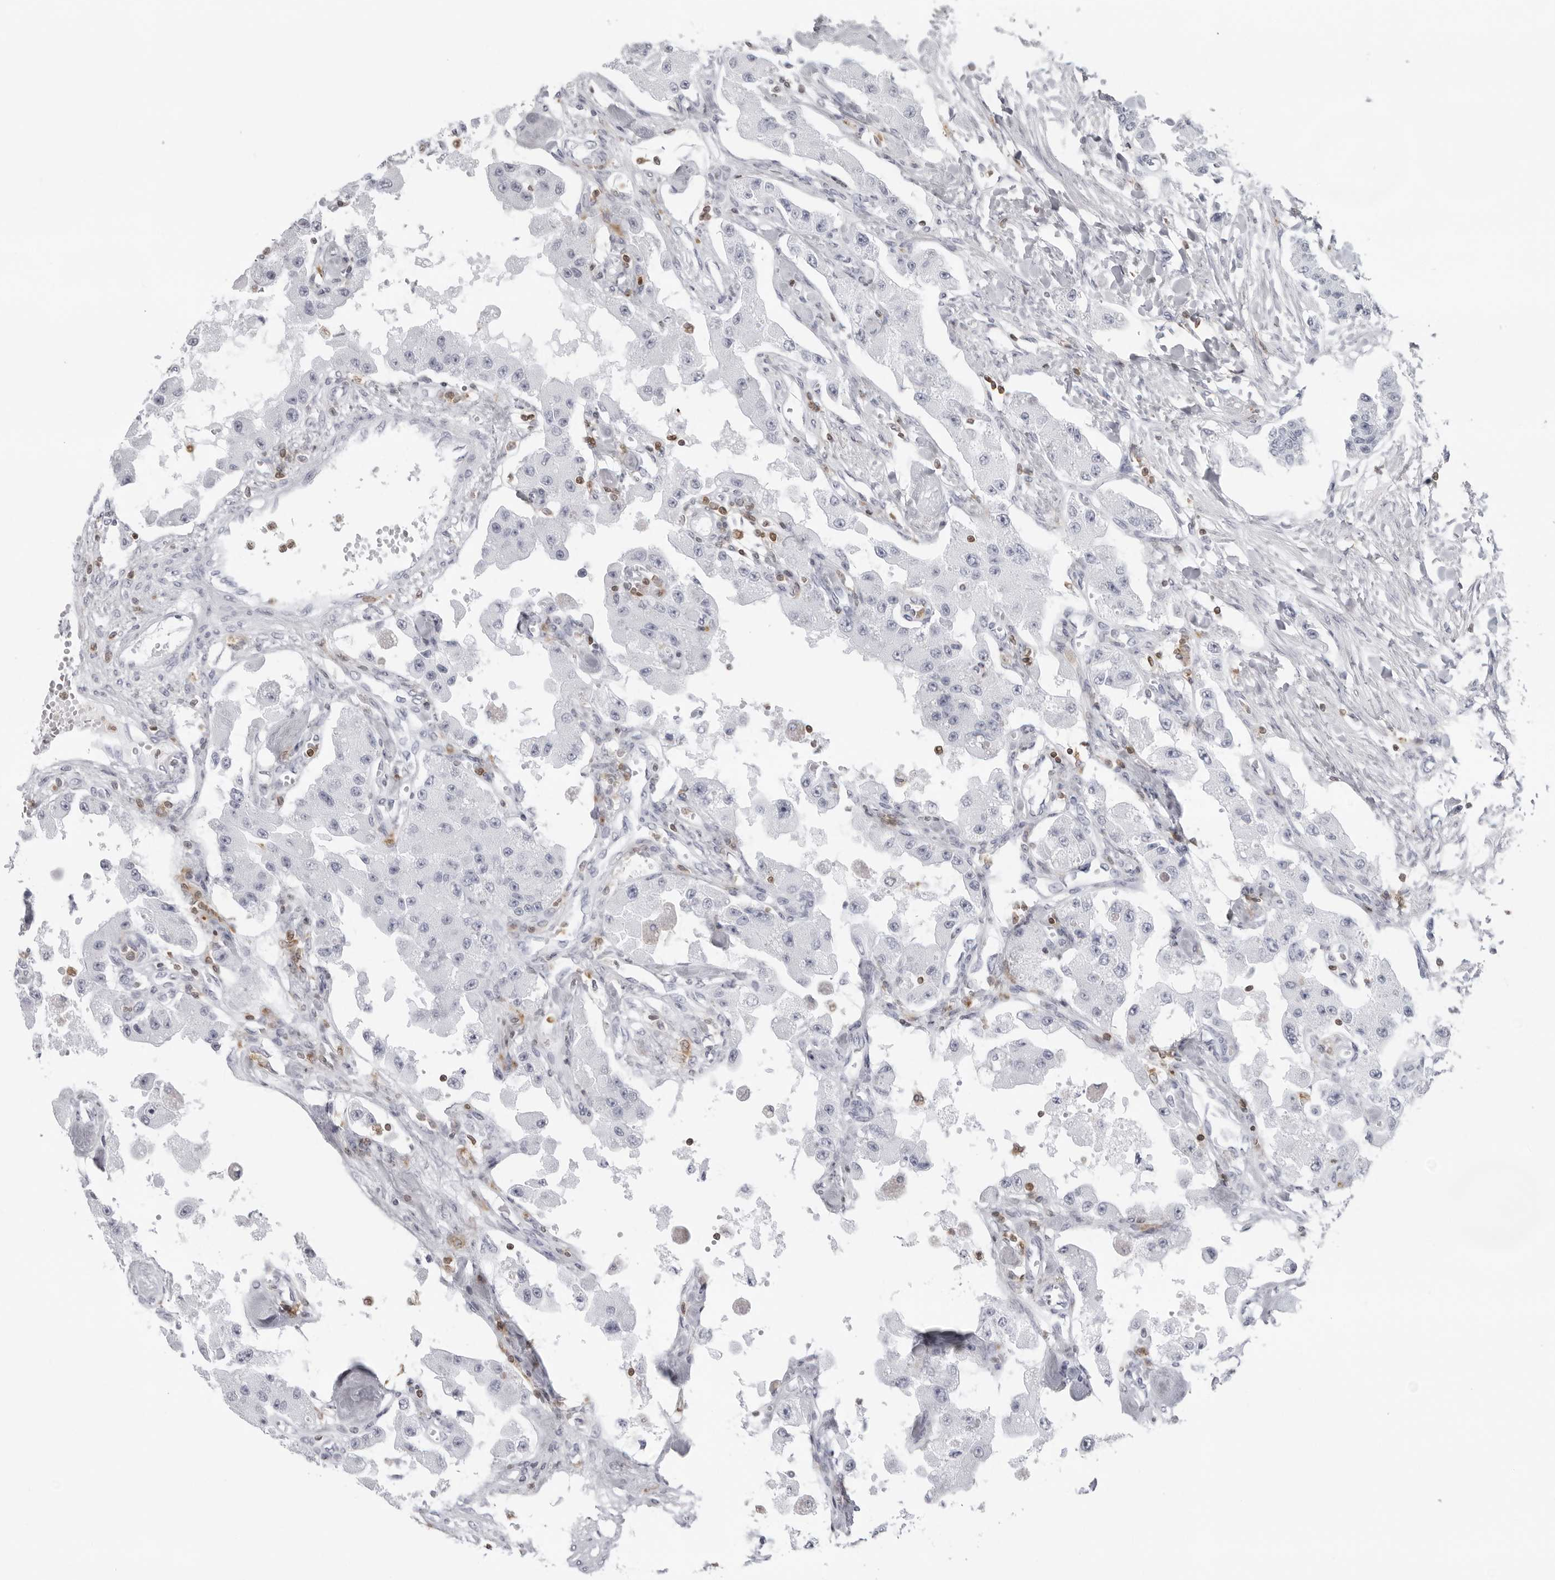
{"staining": {"intensity": "negative", "quantity": "none", "location": "none"}, "tissue": "carcinoid", "cell_type": "Tumor cells", "image_type": "cancer", "snomed": [{"axis": "morphology", "description": "Carcinoid, malignant, NOS"}, {"axis": "topography", "description": "Pancreas"}], "caption": "Tumor cells show no significant protein staining in carcinoid. (Stains: DAB IHC with hematoxylin counter stain, Microscopy: brightfield microscopy at high magnification).", "gene": "FMNL1", "patient": {"sex": "male", "age": 41}}